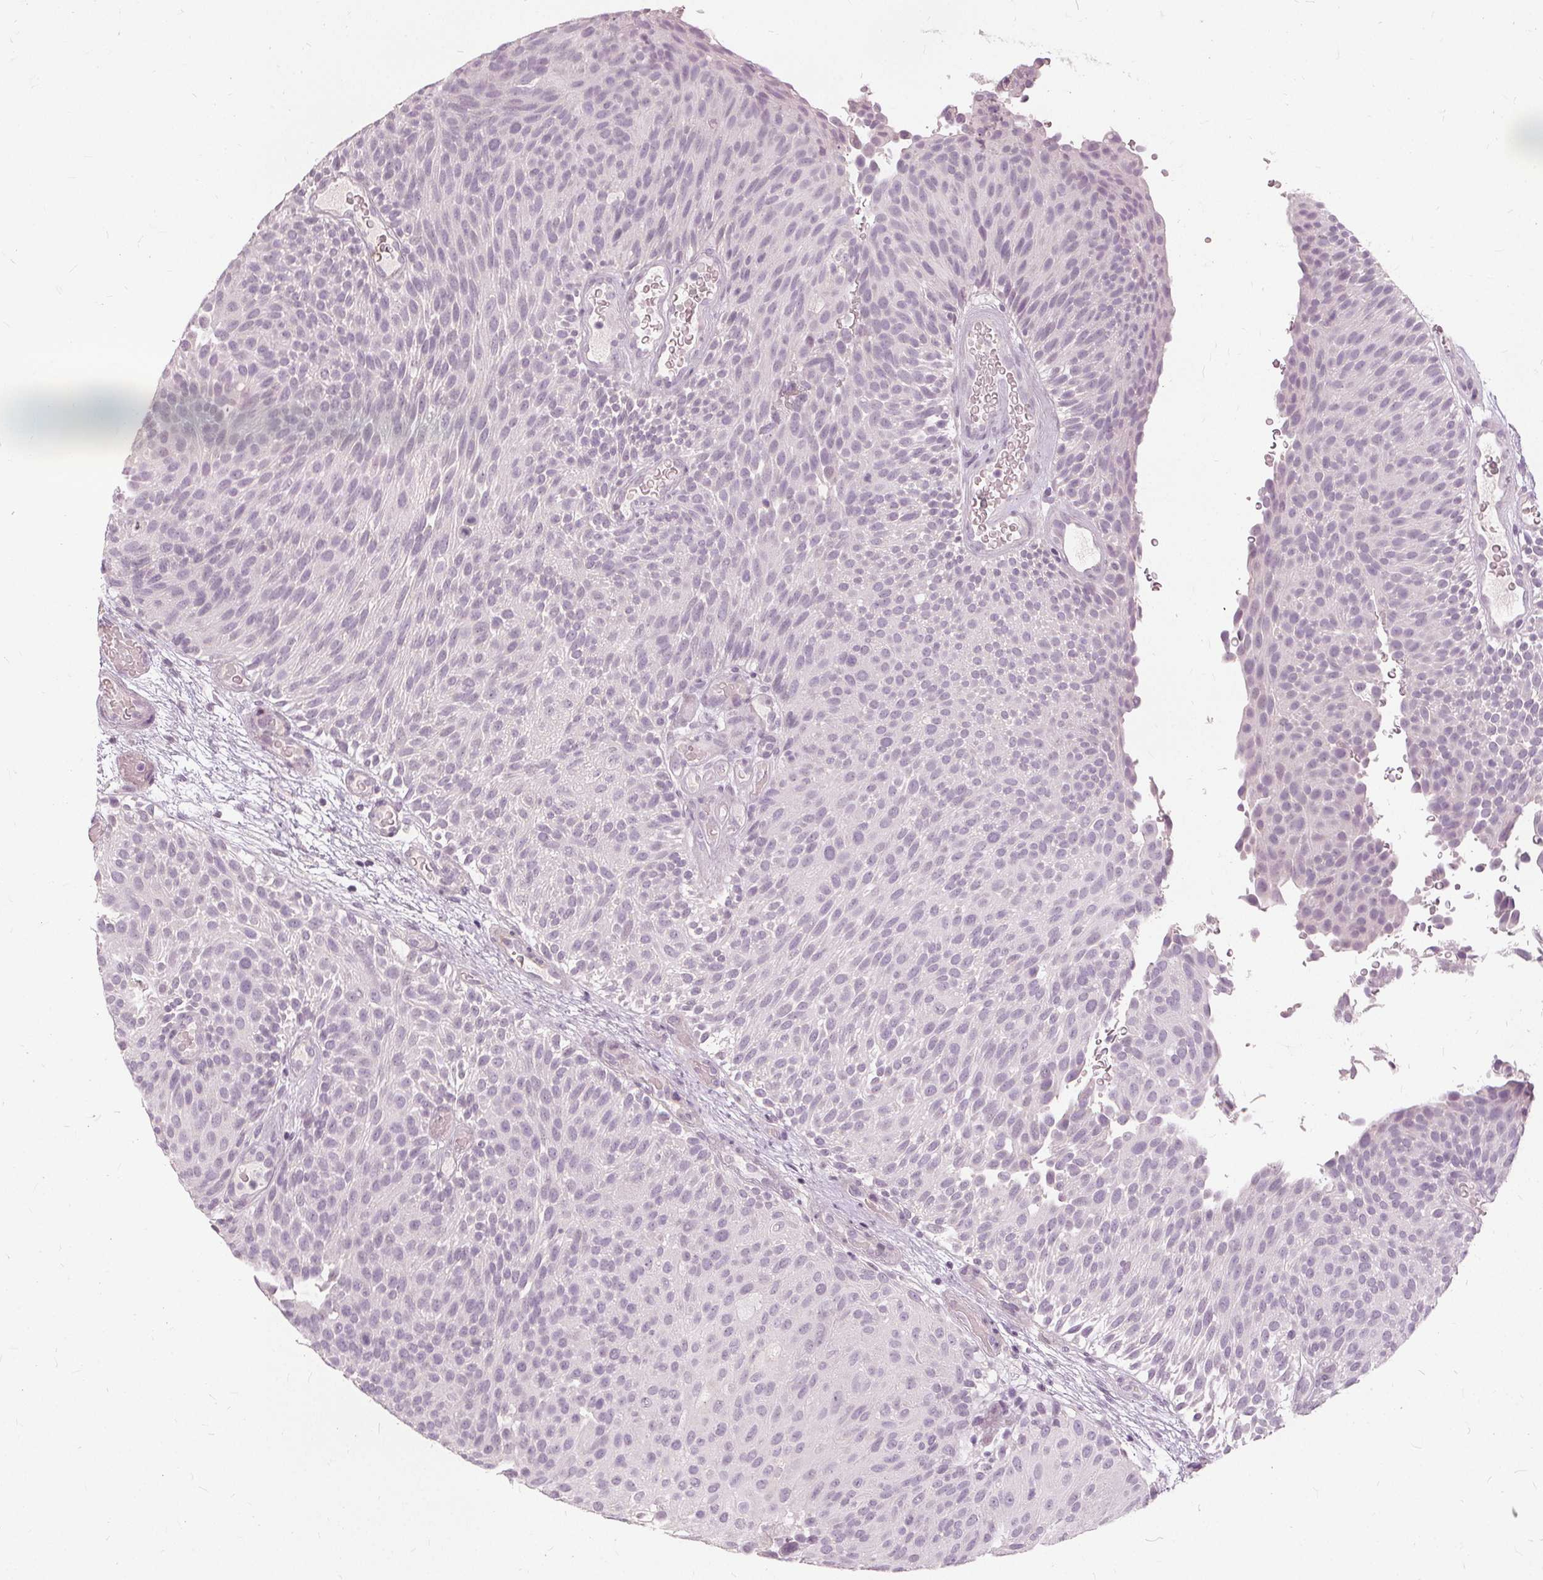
{"staining": {"intensity": "negative", "quantity": "none", "location": "none"}, "tissue": "urothelial cancer", "cell_type": "Tumor cells", "image_type": "cancer", "snomed": [{"axis": "morphology", "description": "Urothelial carcinoma, Low grade"}, {"axis": "topography", "description": "Urinary bladder"}], "caption": "Tumor cells are negative for protein expression in human urothelial cancer.", "gene": "SFTPD", "patient": {"sex": "male", "age": 78}}